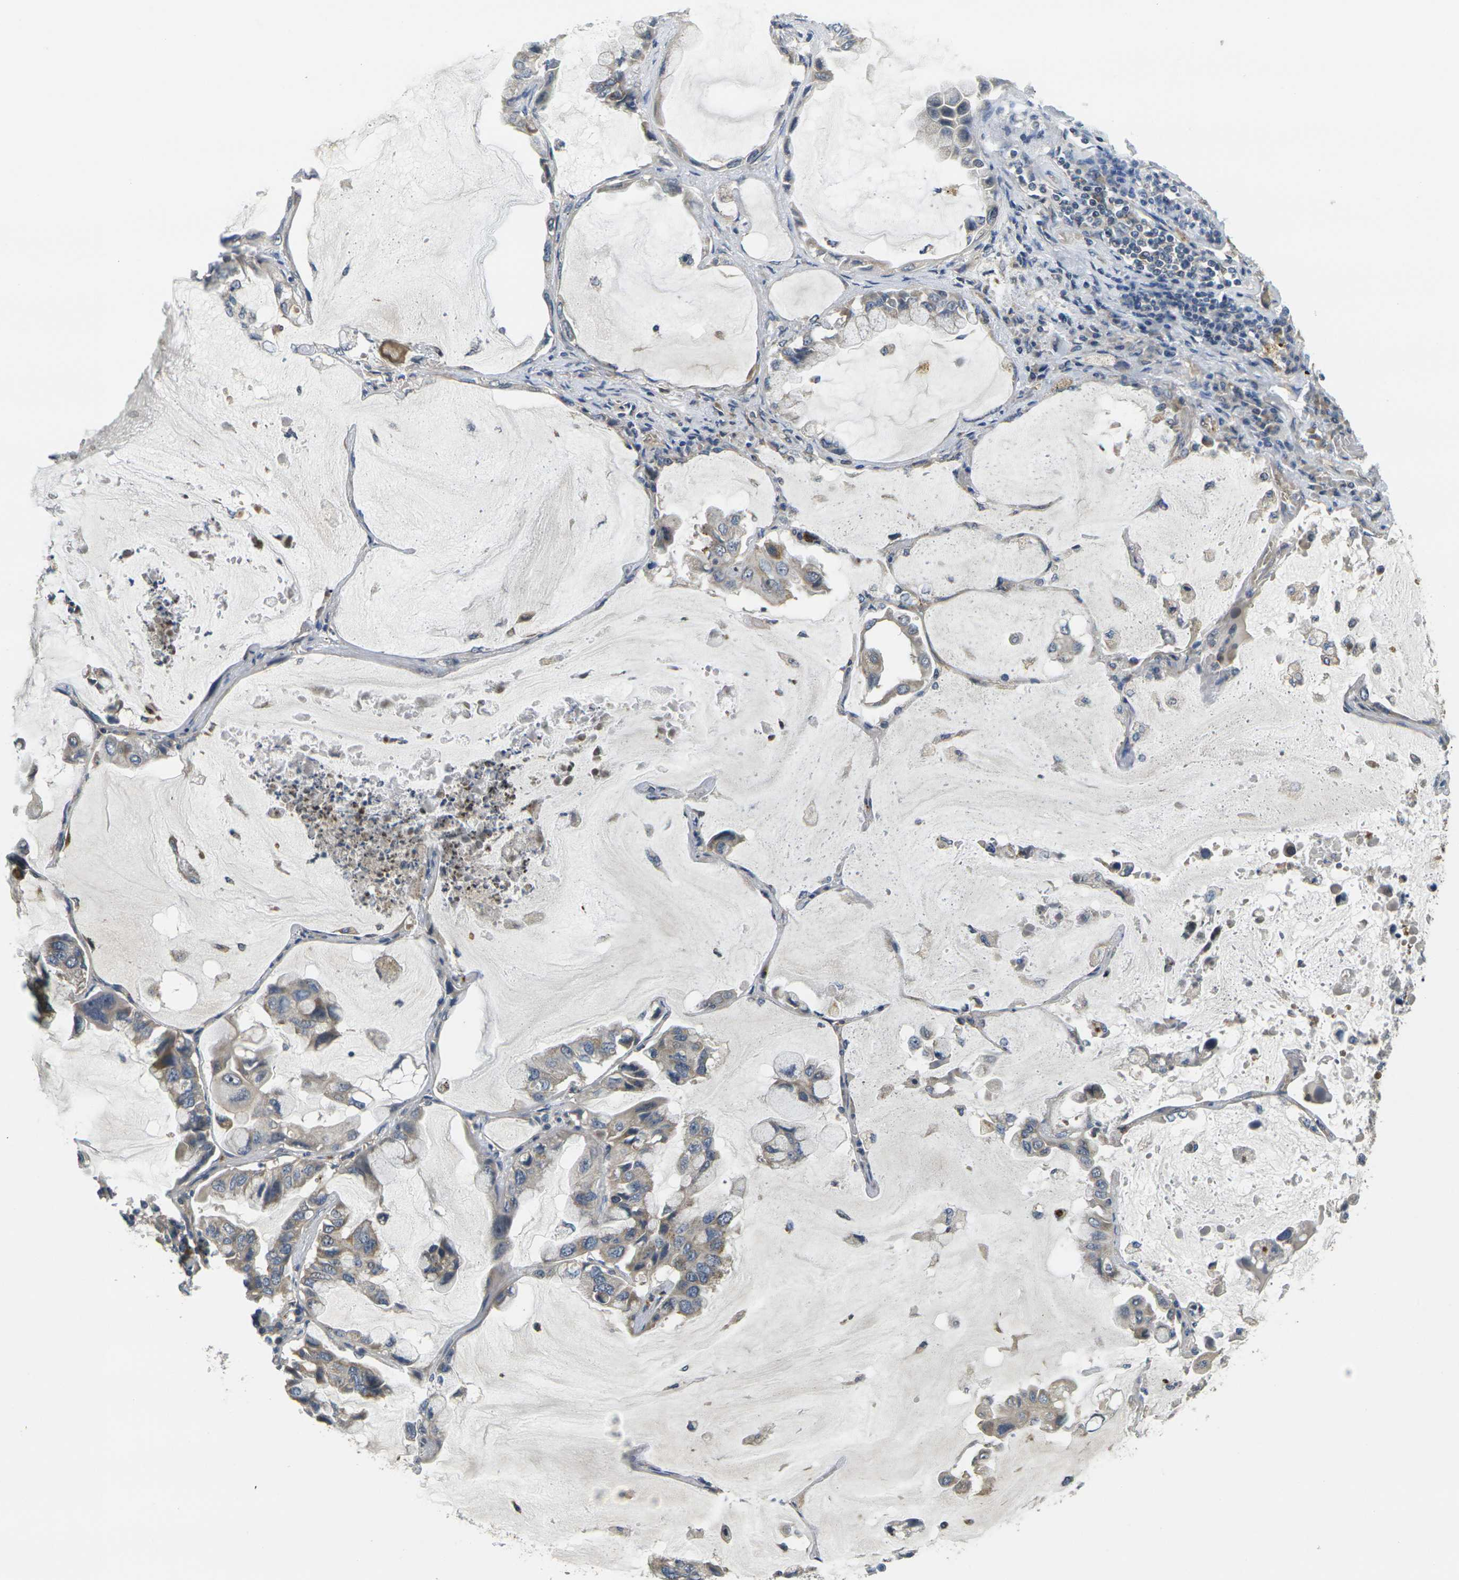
{"staining": {"intensity": "weak", "quantity": ">75%", "location": "cytoplasmic/membranous"}, "tissue": "lung cancer", "cell_type": "Tumor cells", "image_type": "cancer", "snomed": [{"axis": "morphology", "description": "Adenocarcinoma, NOS"}, {"axis": "topography", "description": "Lung"}], "caption": "Tumor cells demonstrate low levels of weak cytoplasmic/membranous expression in about >75% of cells in human lung cancer.", "gene": "MINAR2", "patient": {"sex": "male", "age": 64}}